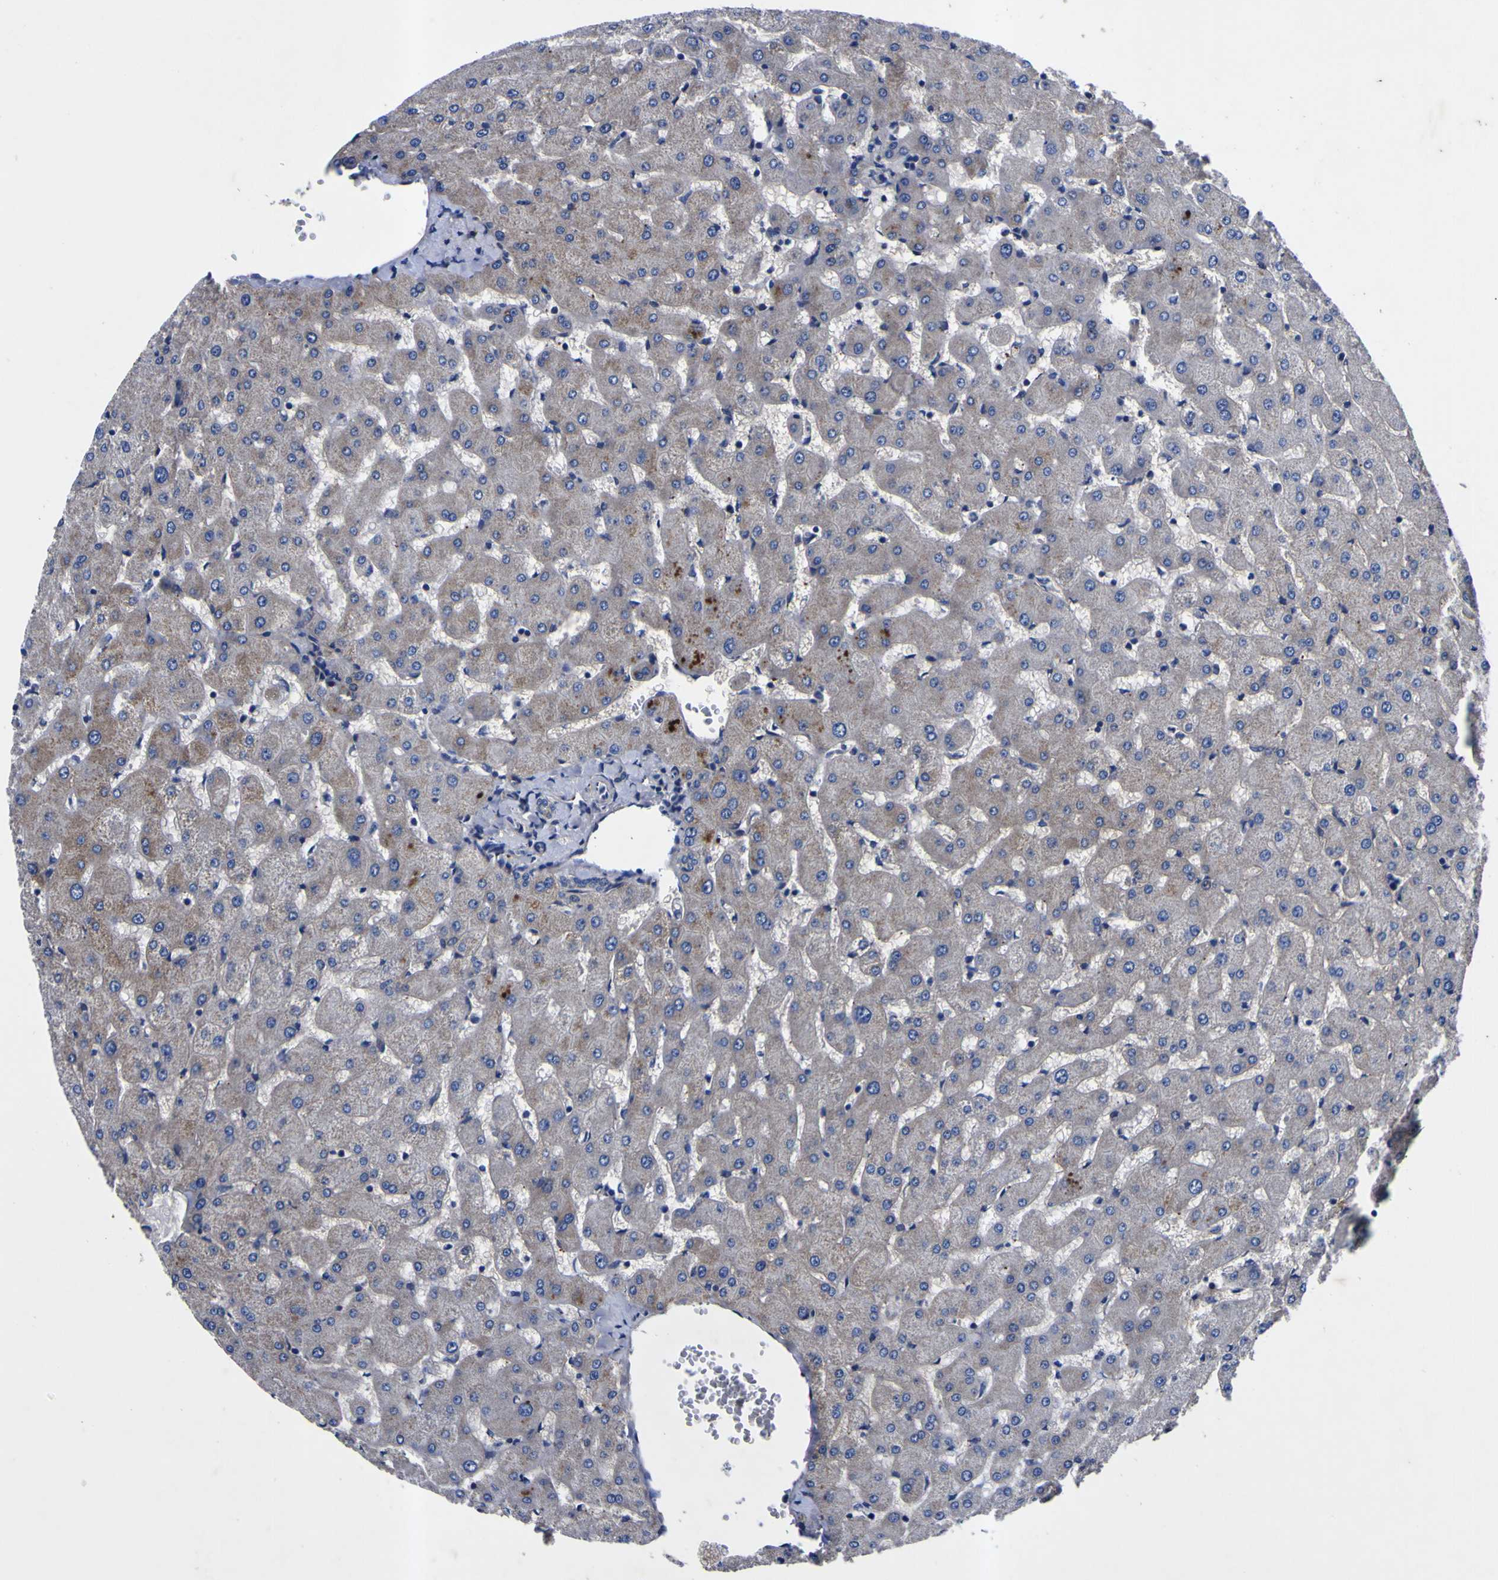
{"staining": {"intensity": "negative", "quantity": "none", "location": "none"}, "tissue": "liver", "cell_type": "Cholangiocytes", "image_type": "normal", "snomed": [{"axis": "morphology", "description": "Normal tissue, NOS"}, {"axis": "topography", "description": "Liver"}], "caption": "Benign liver was stained to show a protein in brown. There is no significant expression in cholangiocytes. (DAB immunohistochemistry with hematoxylin counter stain).", "gene": "VASN", "patient": {"sex": "female", "age": 63}}